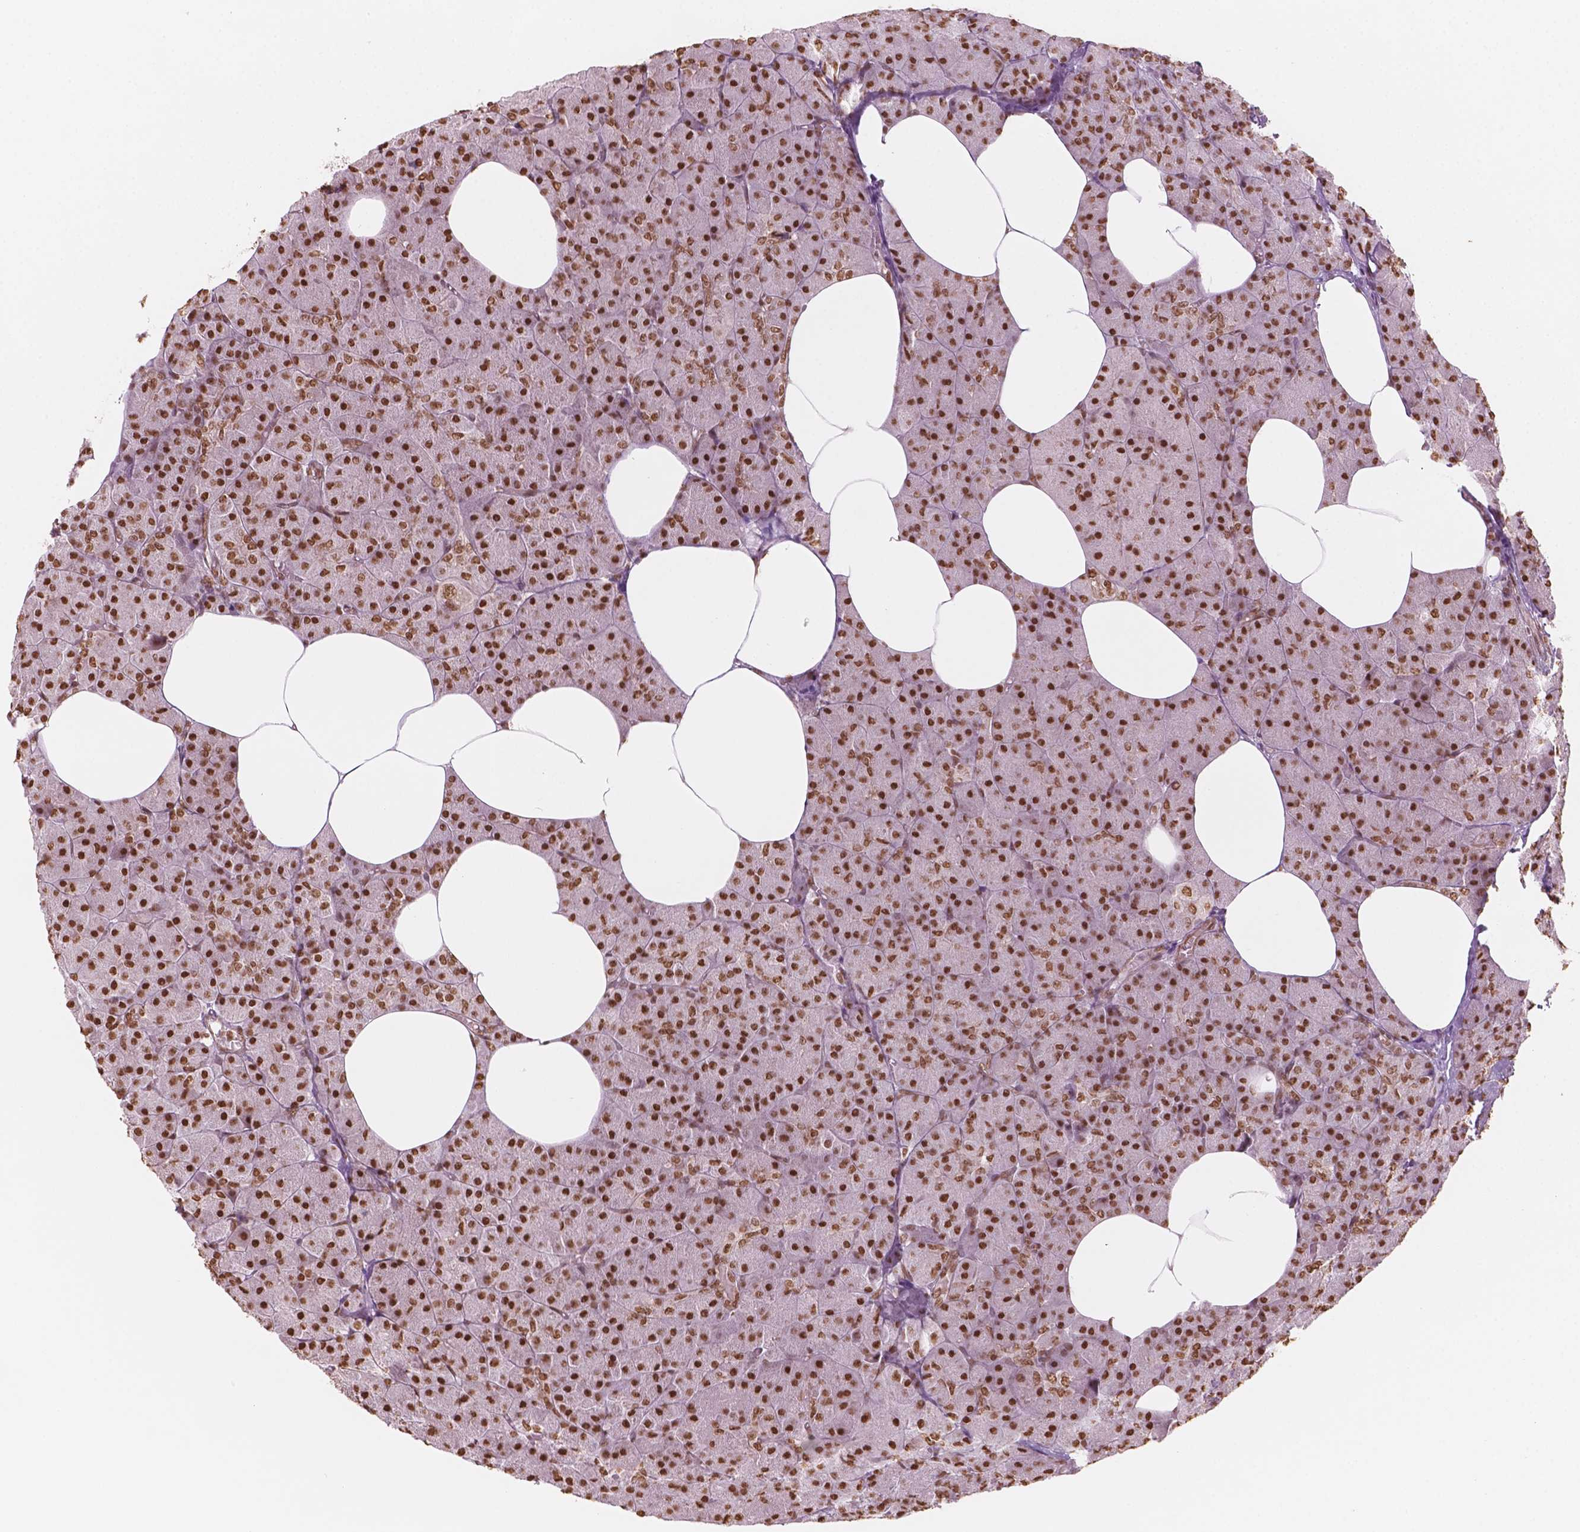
{"staining": {"intensity": "strong", "quantity": ">75%", "location": "nuclear"}, "tissue": "pancreas", "cell_type": "Exocrine glandular cells", "image_type": "normal", "snomed": [{"axis": "morphology", "description": "Normal tissue, NOS"}, {"axis": "topography", "description": "Pancreas"}], "caption": "A histopathology image of human pancreas stained for a protein exhibits strong nuclear brown staining in exocrine glandular cells. (DAB IHC, brown staining for protein, blue staining for nuclei).", "gene": "GTF3C5", "patient": {"sex": "female", "age": 45}}